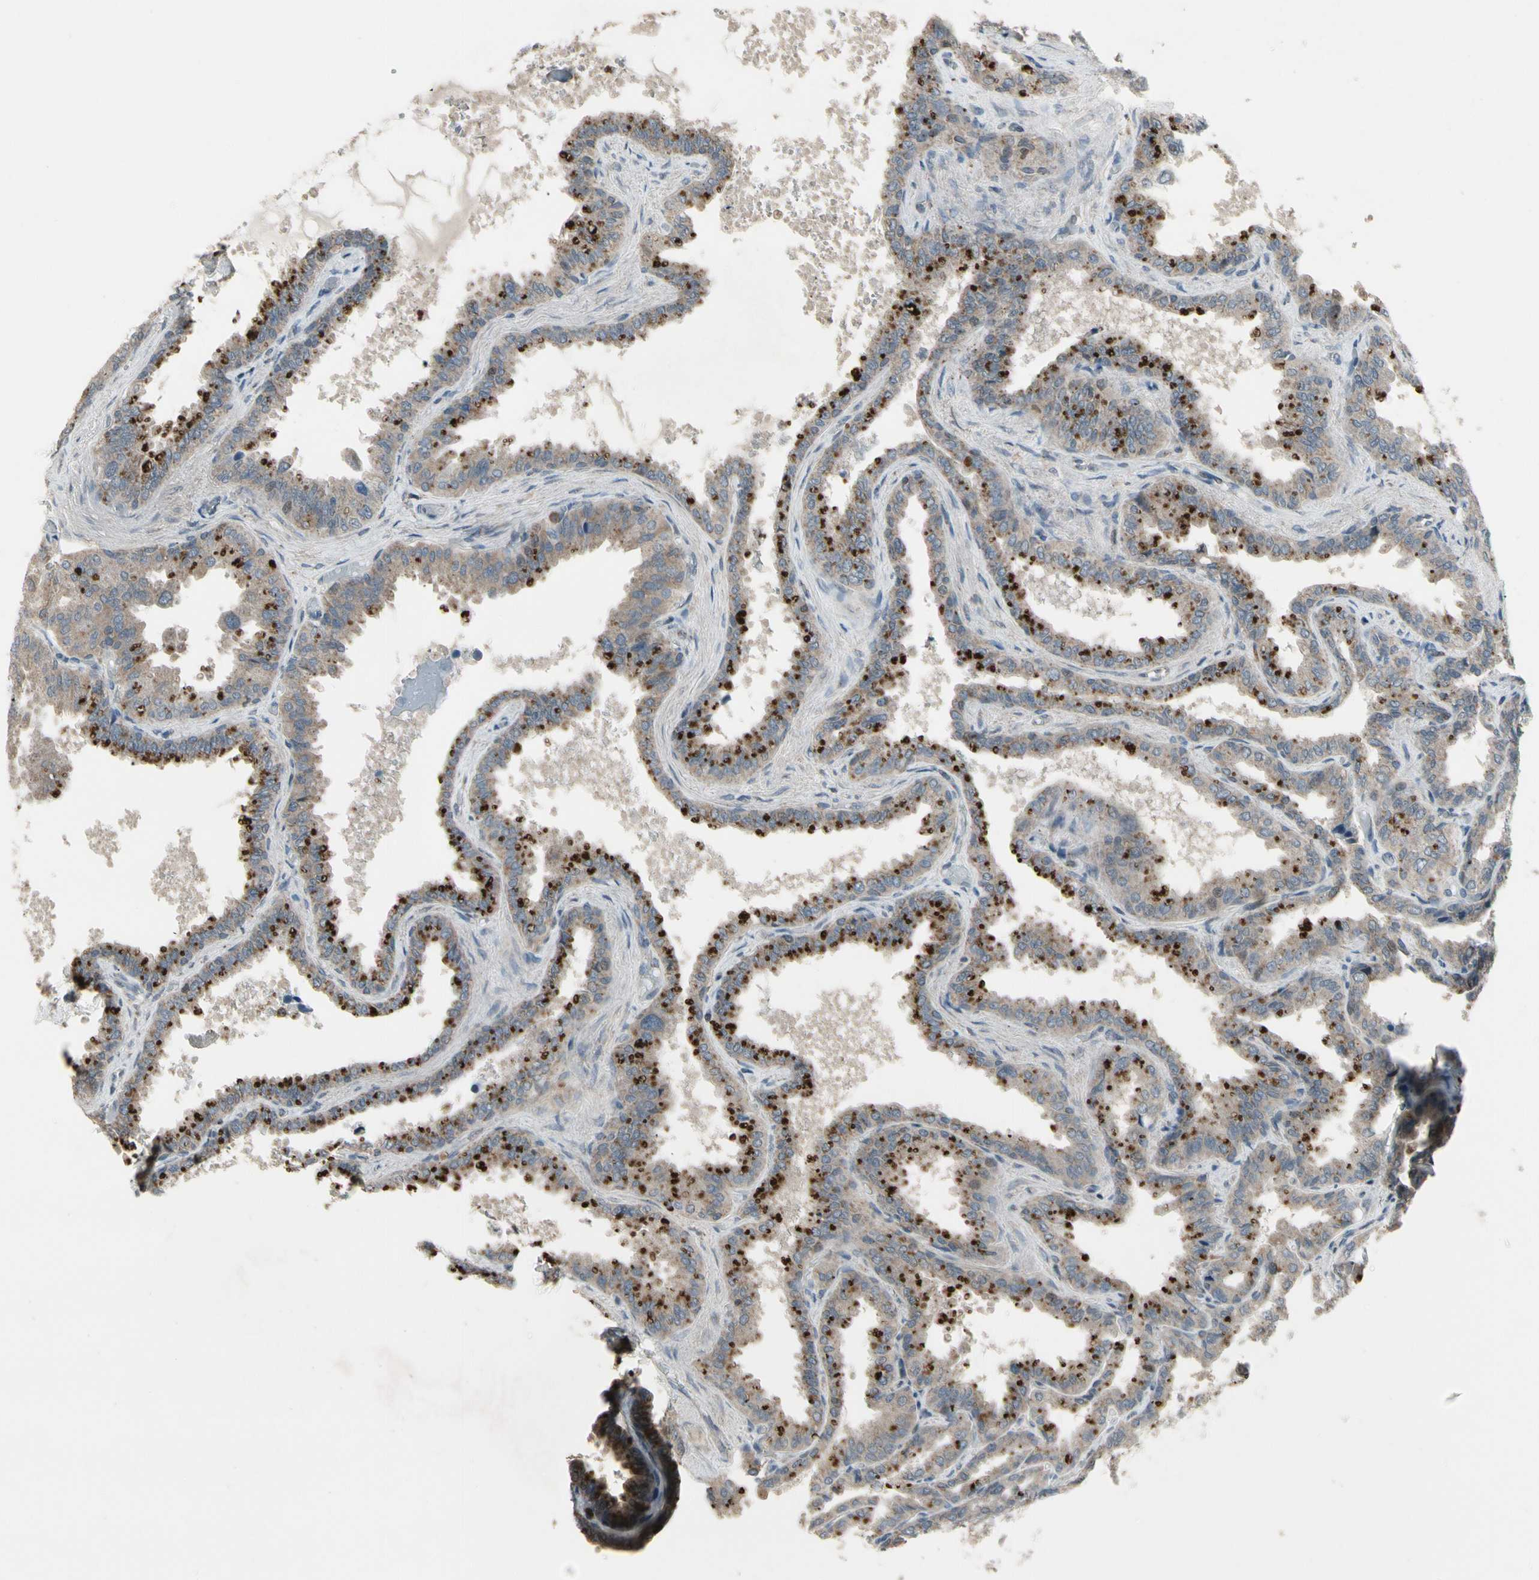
{"staining": {"intensity": "moderate", "quantity": ">75%", "location": "cytoplasmic/membranous"}, "tissue": "seminal vesicle", "cell_type": "Glandular cells", "image_type": "normal", "snomed": [{"axis": "morphology", "description": "Normal tissue, NOS"}, {"axis": "topography", "description": "Seminal veicle"}], "caption": "Approximately >75% of glandular cells in unremarkable human seminal vesicle display moderate cytoplasmic/membranous protein expression as visualized by brown immunohistochemical staining.", "gene": "NMI", "patient": {"sex": "male", "age": 46}}